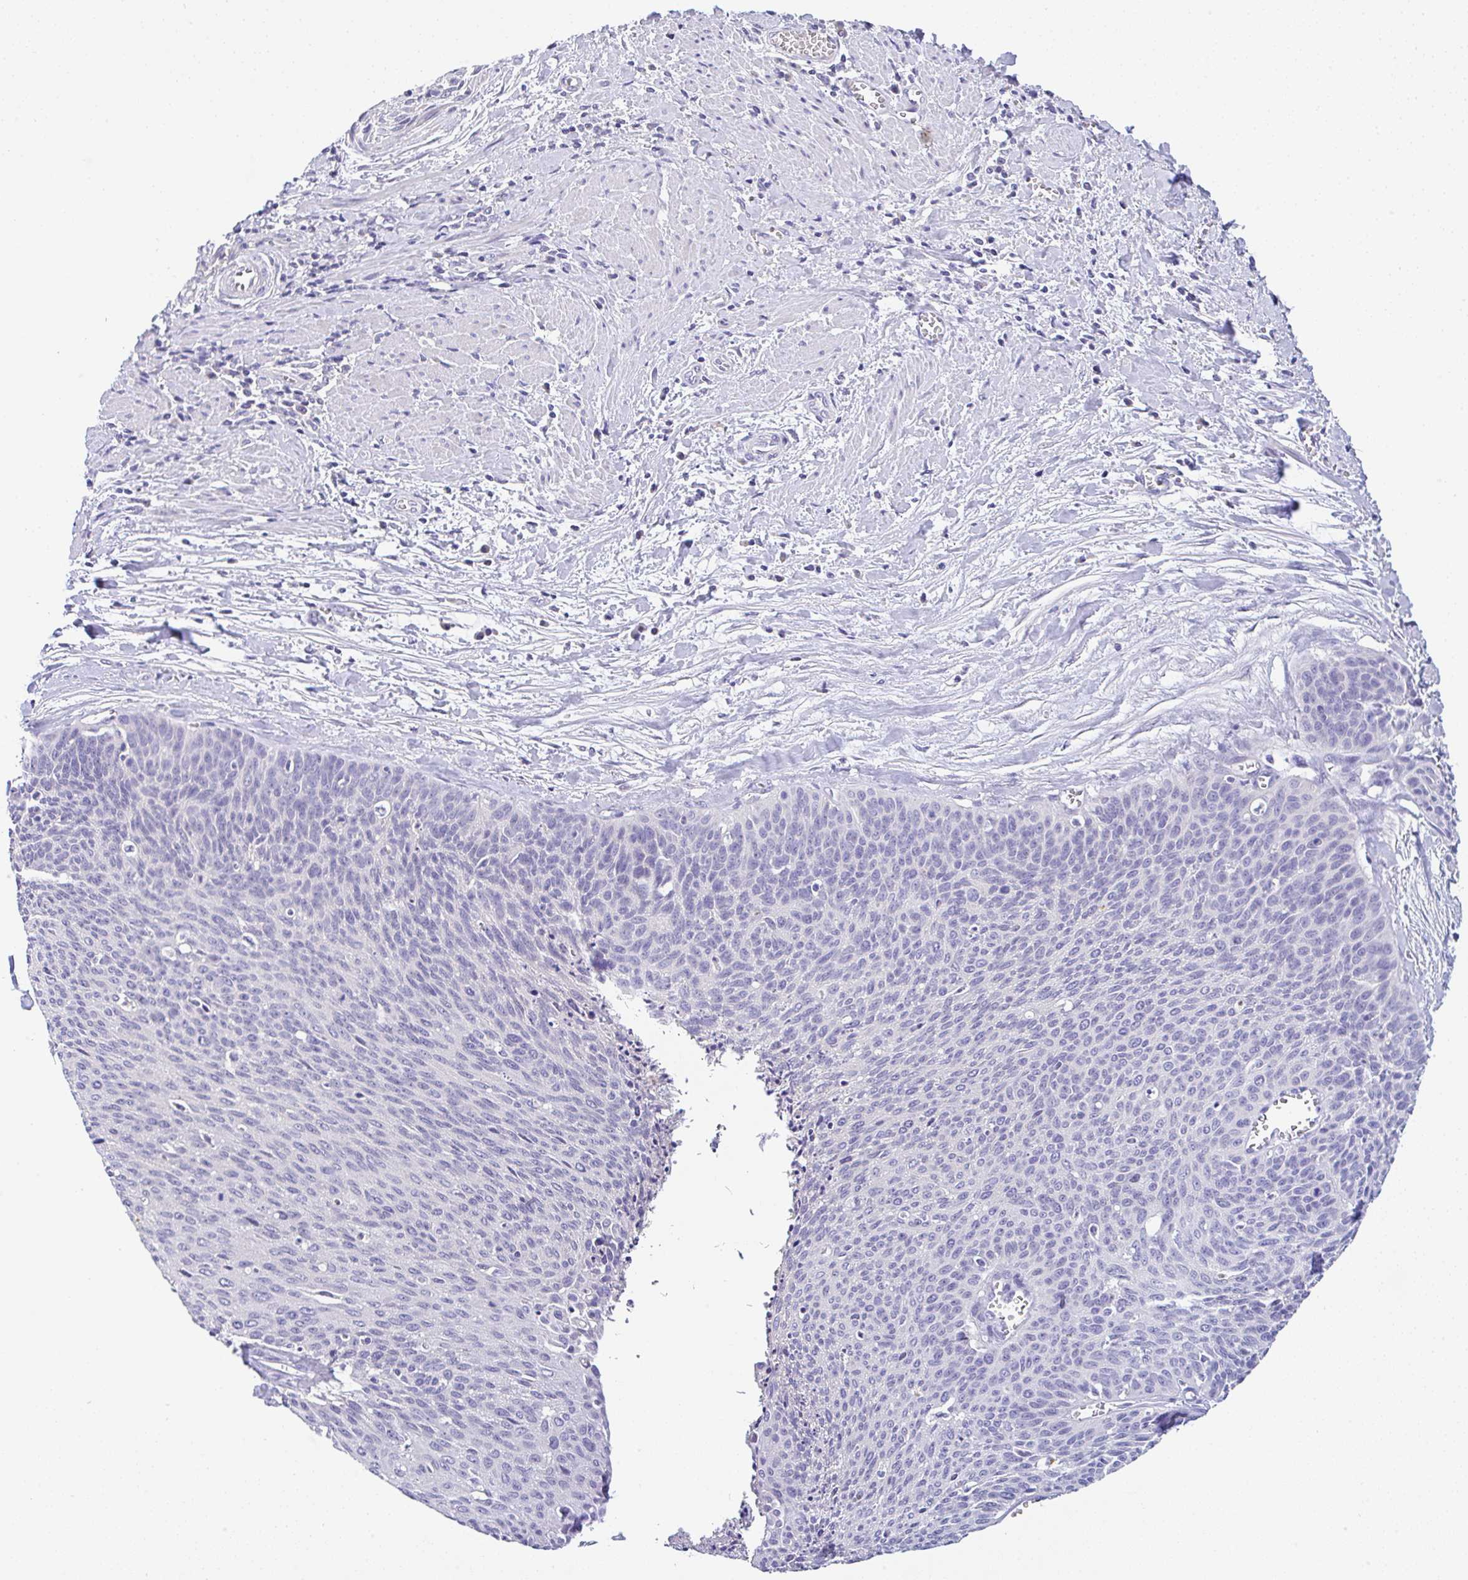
{"staining": {"intensity": "negative", "quantity": "none", "location": "none"}, "tissue": "cervical cancer", "cell_type": "Tumor cells", "image_type": "cancer", "snomed": [{"axis": "morphology", "description": "Squamous cell carcinoma, NOS"}, {"axis": "topography", "description": "Cervix"}], "caption": "High magnification brightfield microscopy of cervical cancer (squamous cell carcinoma) stained with DAB (3,3'-diaminobenzidine) (brown) and counterstained with hematoxylin (blue): tumor cells show no significant staining. (Brightfield microscopy of DAB immunohistochemistry at high magnification).", "gene": "SERPINE3", "patient": {"sex": "female", "age": 55}}